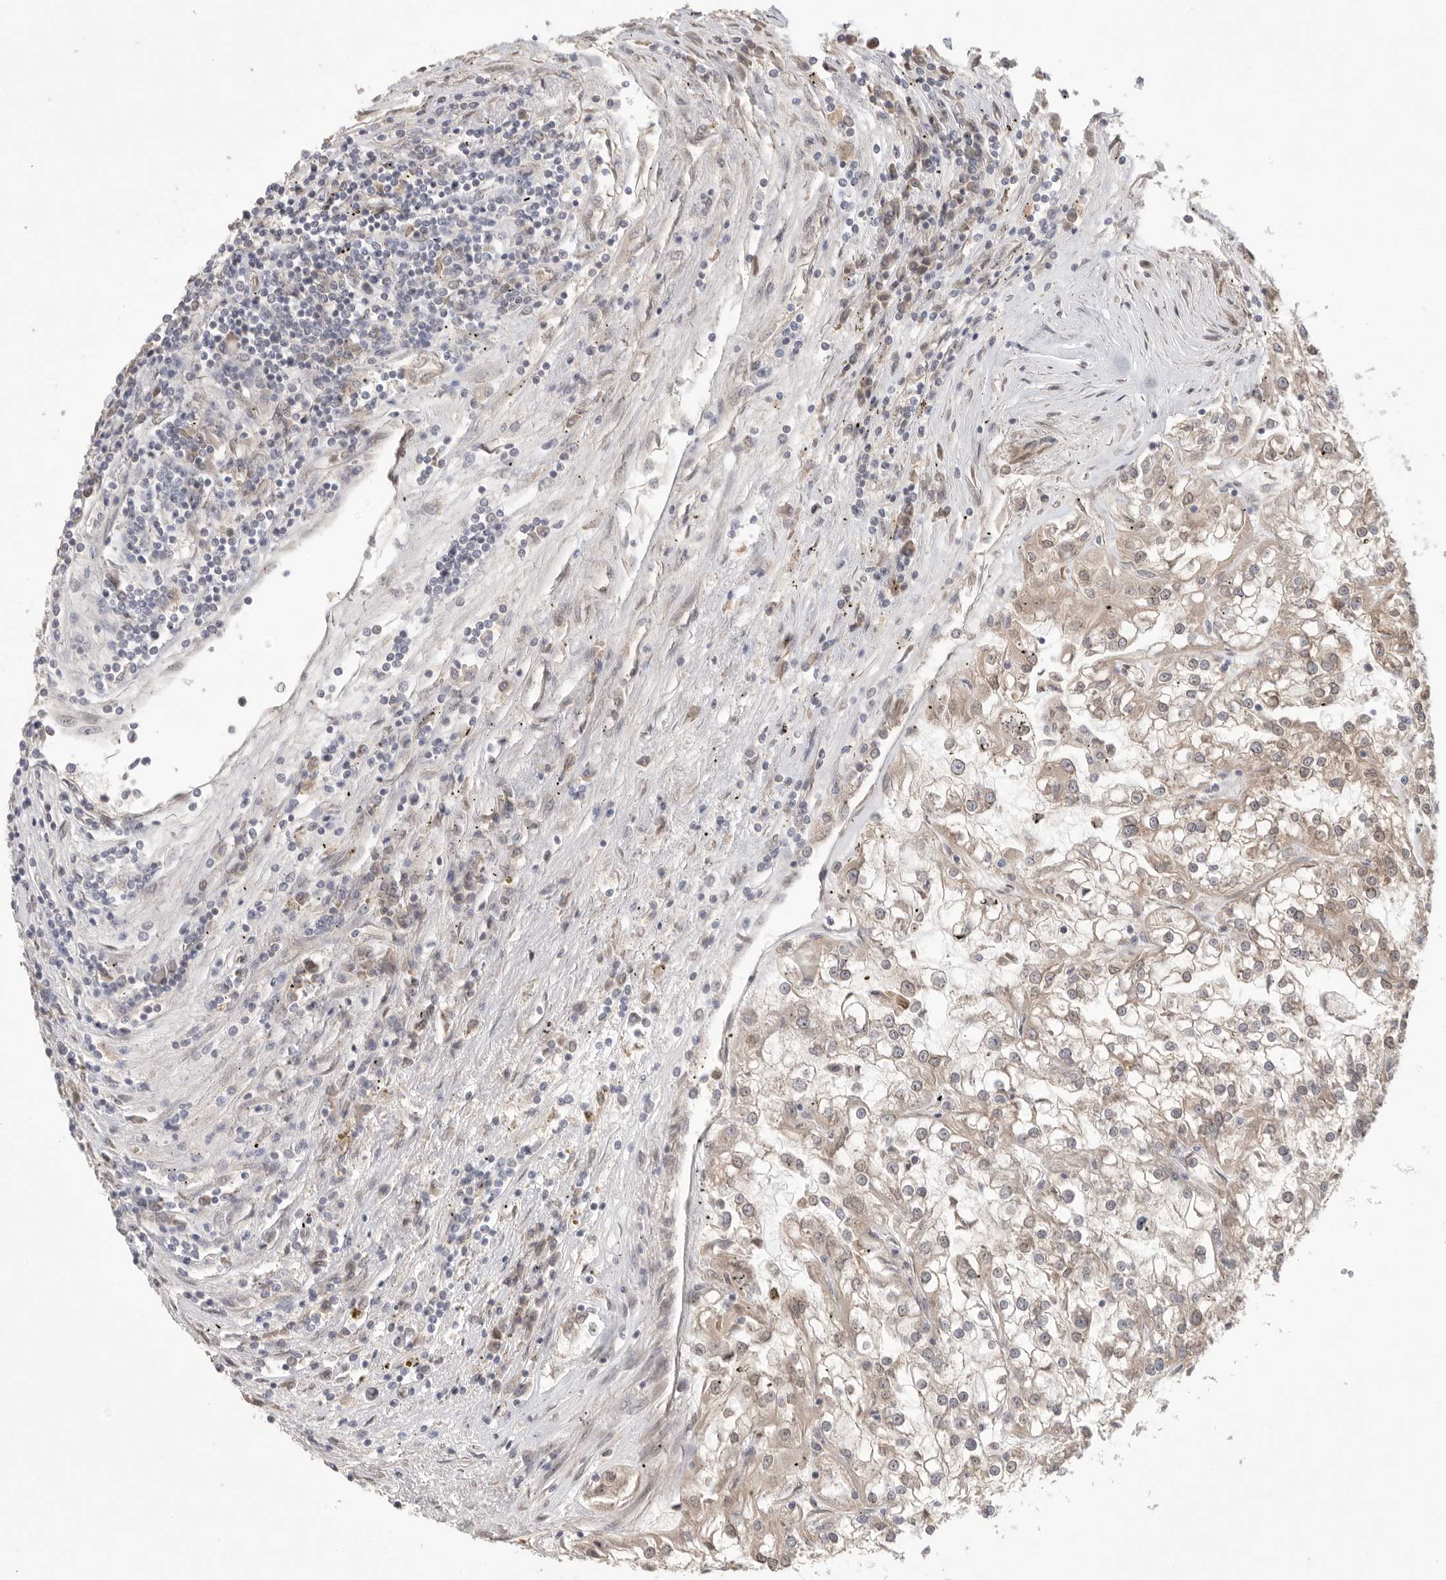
{"staining": {"intensity": "moderate", "quantity": "25%-75%", "location": "cytoplasmic/membranous,nuclear"}, "tissue": "renal cancer", "cell_type": "Tumor cells", "image_type": "cancer", "snomed": [{"axis": "morphology", "description": "Adenocarcinoma, NOS"}, {"axis": "topography", "description": "Kidney"}], "caption": "A histopathology image of renal cancer (adenocarcinoma) stained for a protein displays moderate cytoplasmic/membranous and nuclear brown staining in tumor cells.", "gene": "LEMD3", "patient": {"sex": "female", "age": 52}}